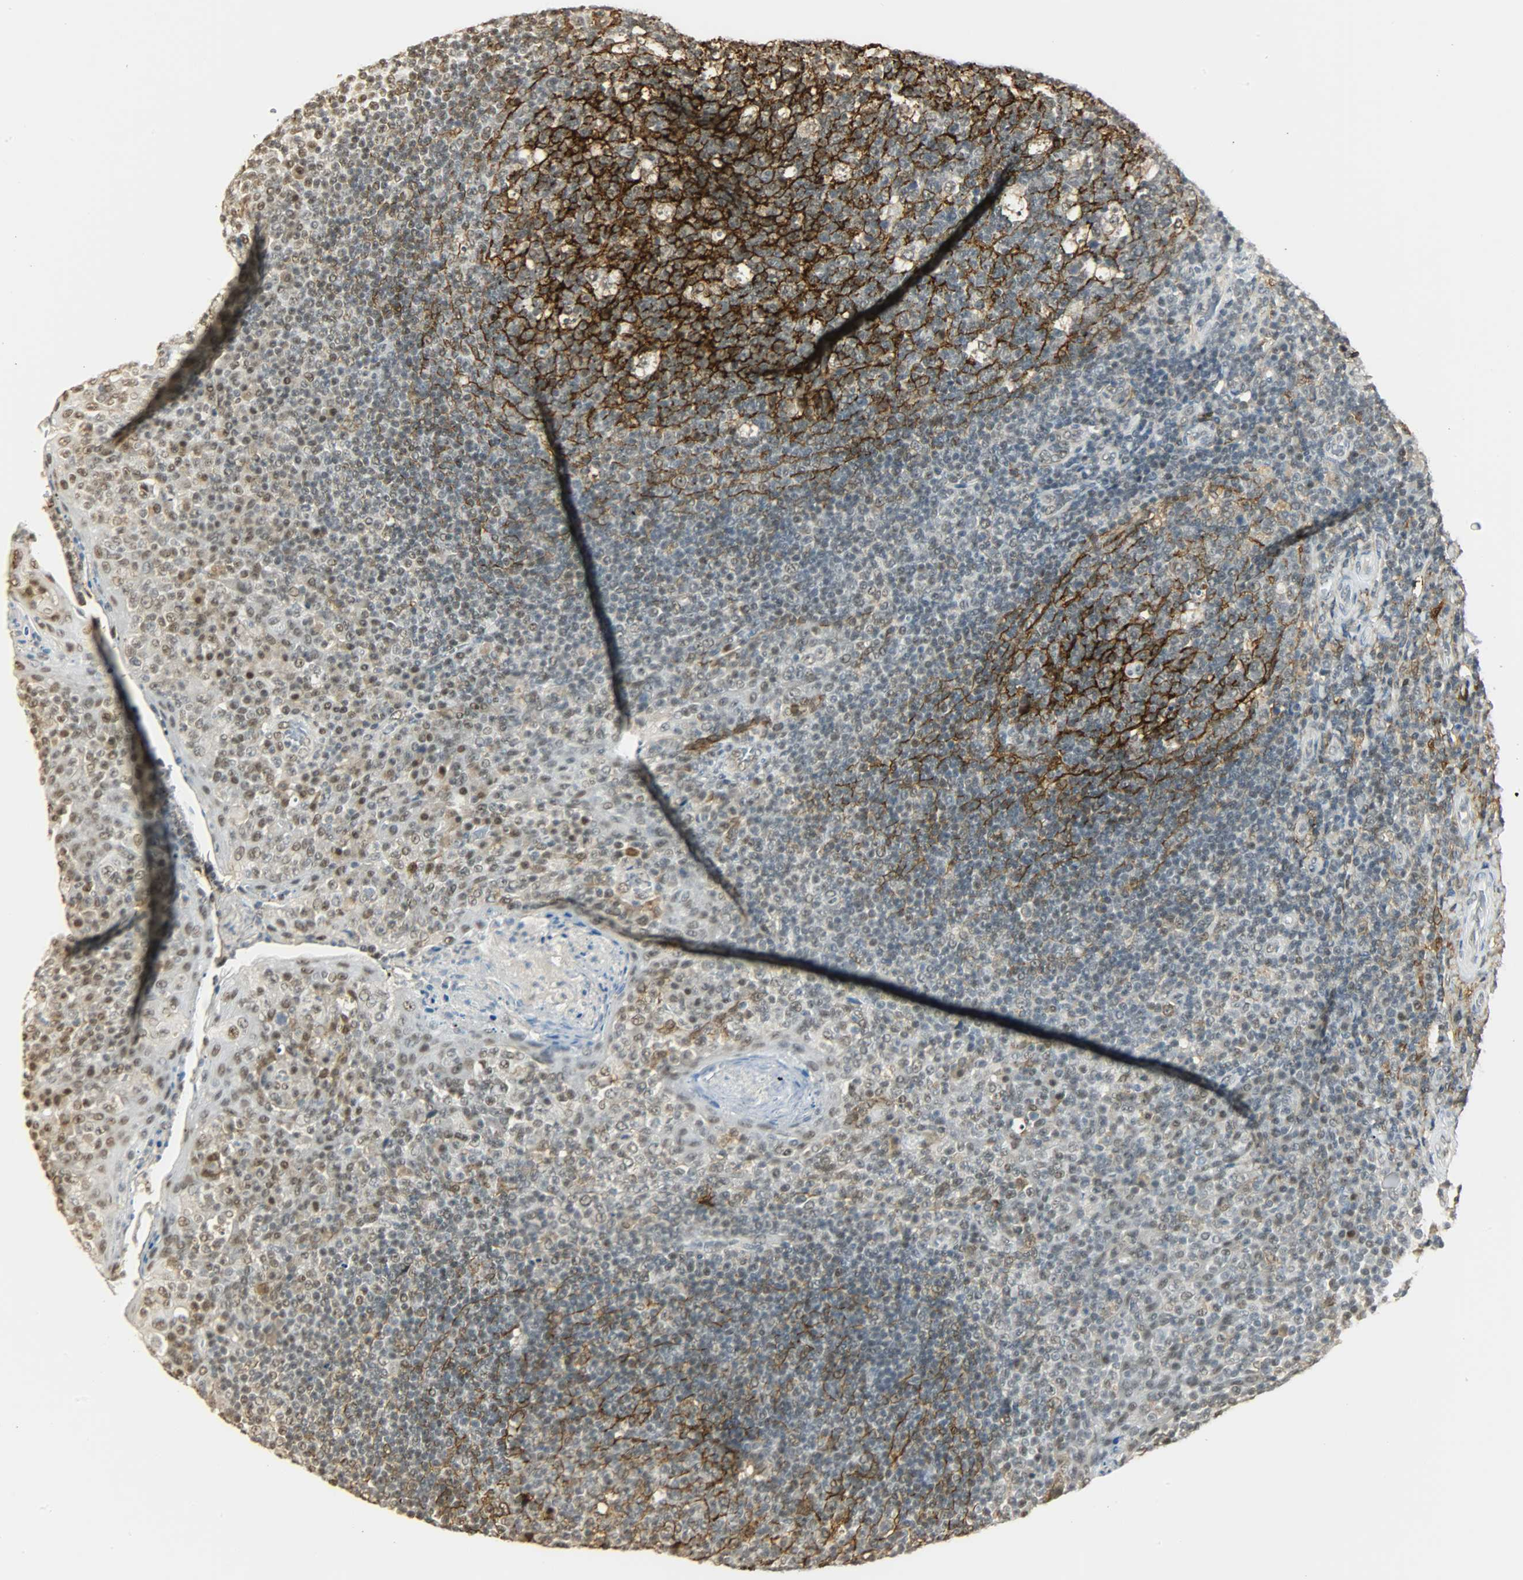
{"staining": {"intensity": "weak", "quantity": "25%-75%", "location": "nuclear"}, "tissue": "tonsil", "cell_type": "Germinal center cells", "image_type": "normal", "snomed": [{"axis": "morphology", "description": "Normal tissue, NOS"}, {"axis": "topography", "description": "Tonsil"}], "caption": "About 25%-75% of germinal center cells in benign tonsil exhibit weak nuclear protein staining as visualized by brown immunohistochemical staining.", "gene": "NGFR", "patient": {"sex": "male", "age": 17}}